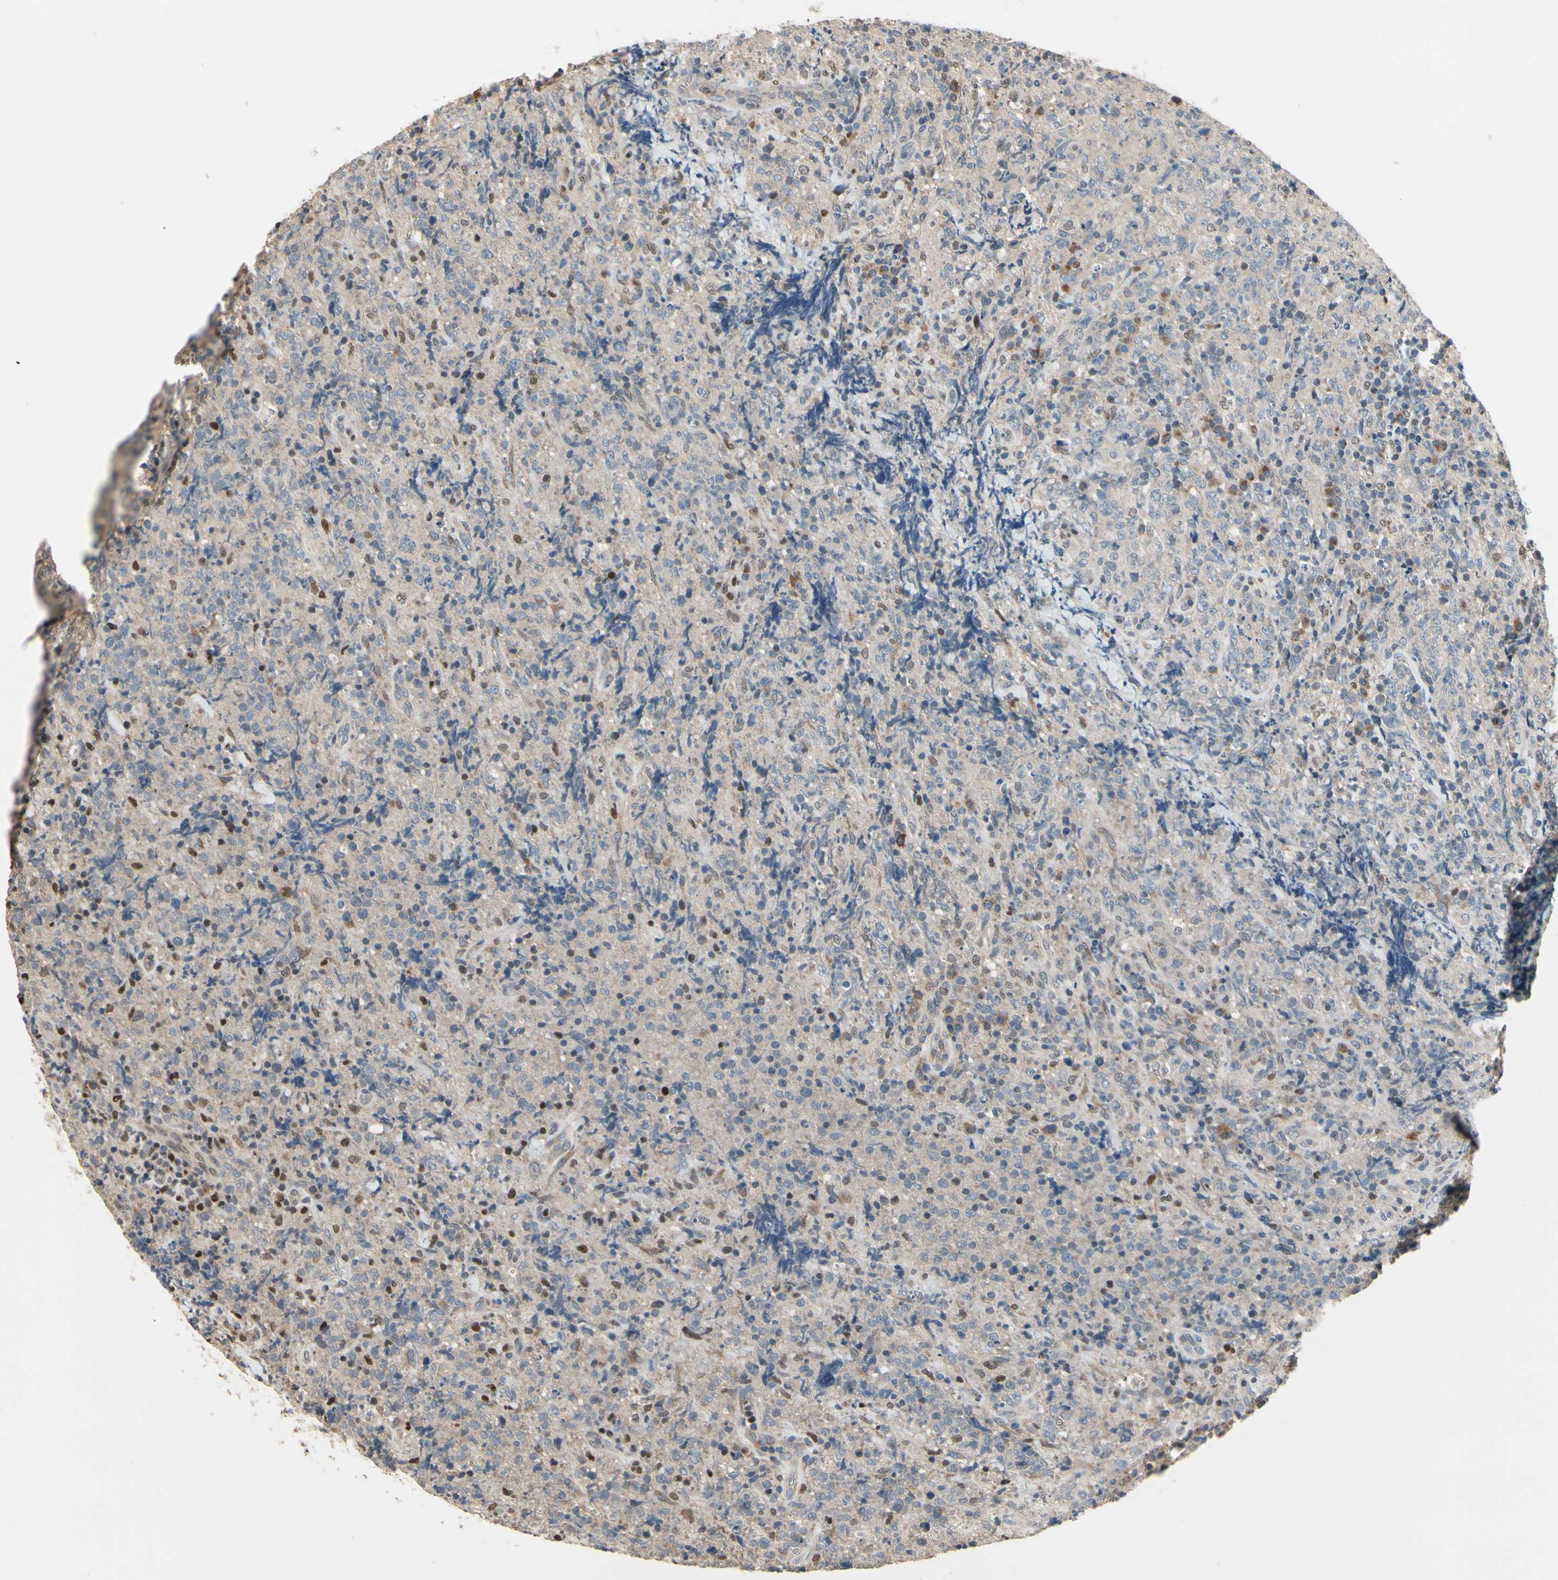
{"staining": {"intensity": "moderate", "quantity": "<25%", "location": "nuclear"}, "tissue": "lymphoma", "cell_type": "Tumor cells", "image_type": "cancer", "snomed": [{"axis": "morphology", "description": "Malignant lymphoma, non-Hodgkin's type, High grade"}, {"axis": "topography", "description": "Tonsil"}], "caption": "Moderate nuclear positivity is present in approximately <25% of tumor cells in malignant lymphoma, non-Hodgkin's type (high-grade).", "gene": "CGREF1", "patient": {"sex": "female", "age": 36}}